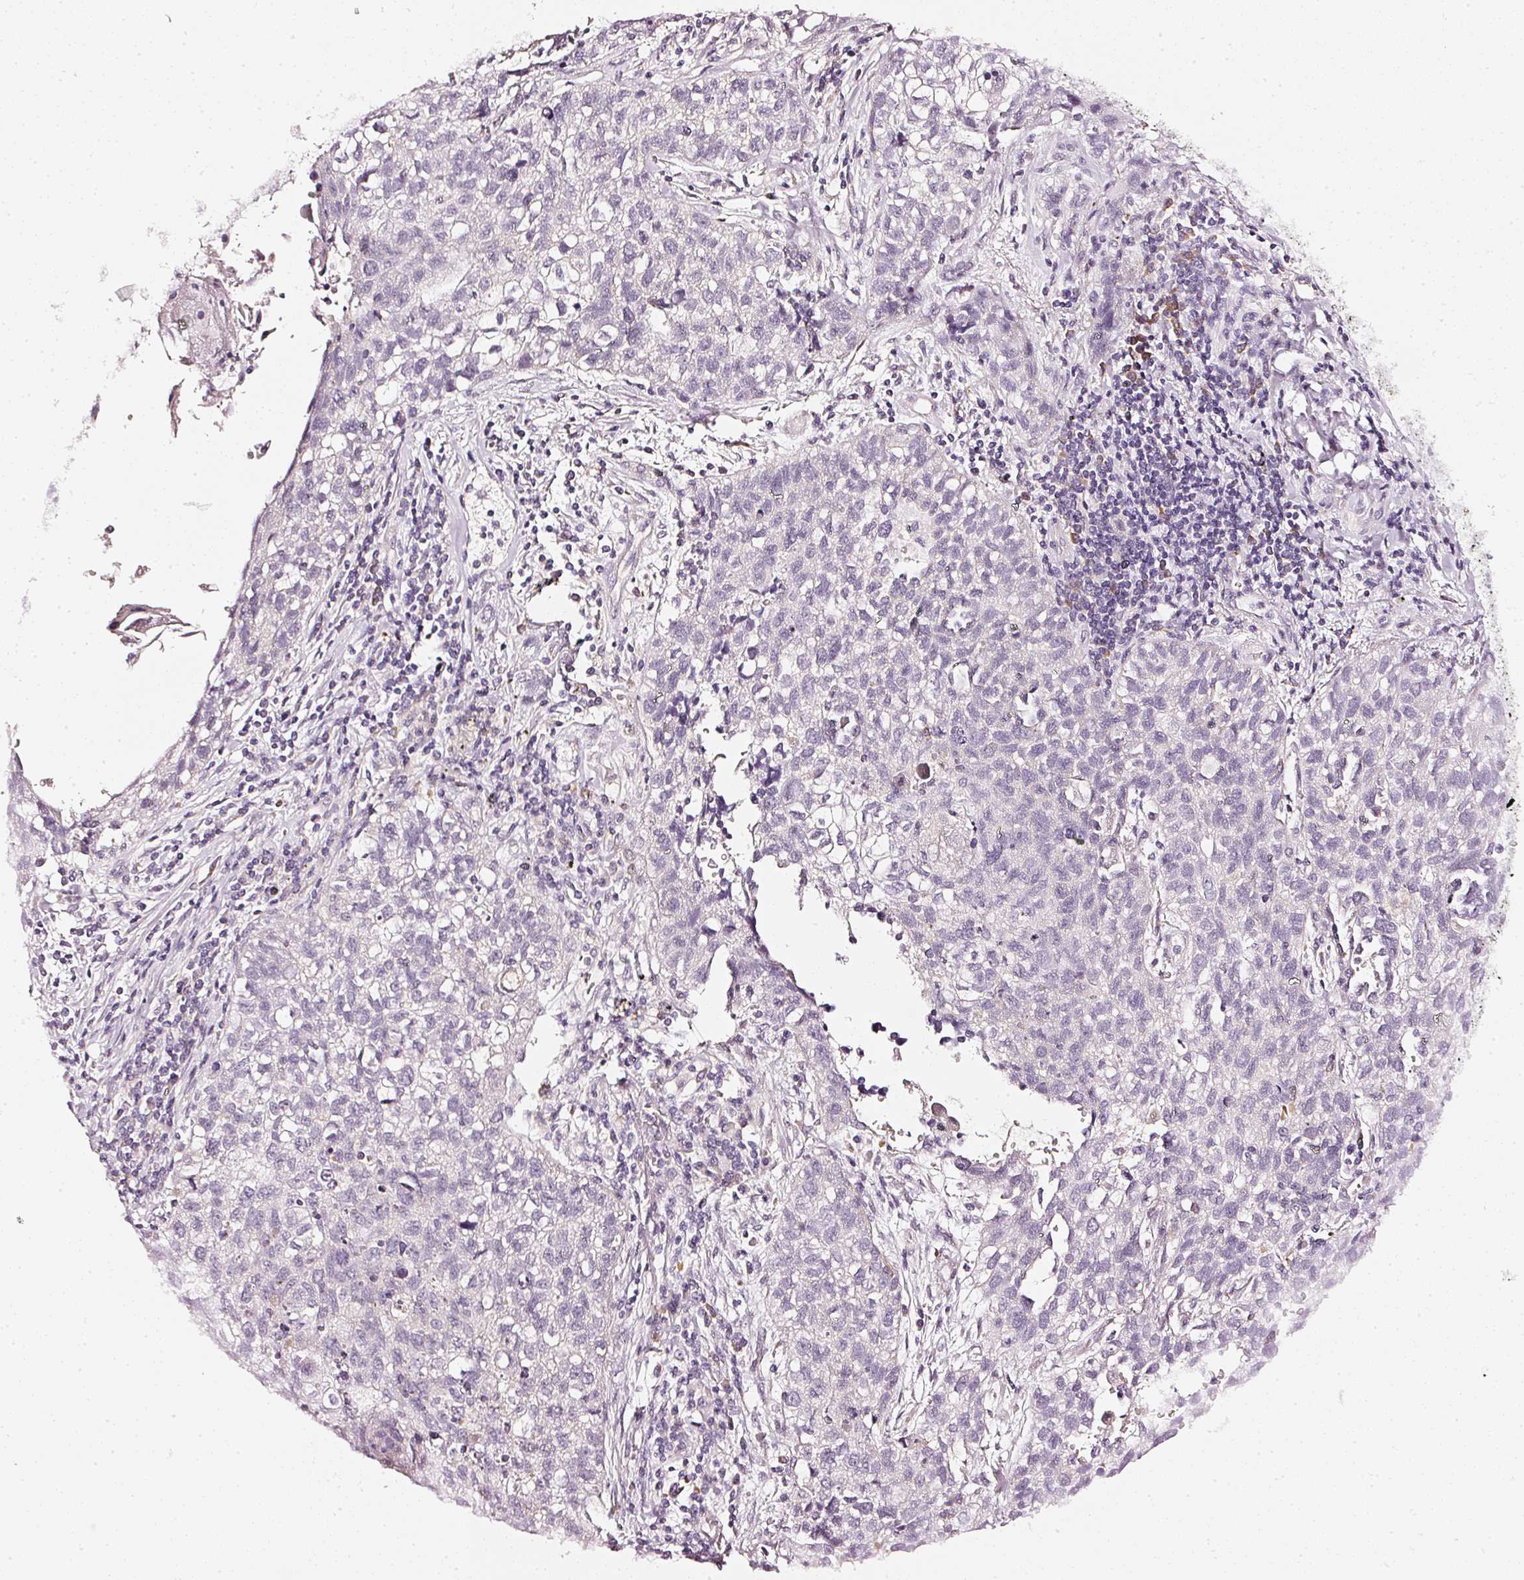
{"staining": {"intensity": "negative", "quantity": "none", "location": "none"}, "tissue": "lung cancer", "cell_type": "Tumor cells", "image_type": "cancer", "snomed": [{"axis": "morphology", "description": "Squamous cell carcinoma, NOS"}, {"axis": "topography", "description": "Lung"}], "caption": "Micrograph shows no protein positivity in tumor cells of lung cancer (squamous cell carcinoma) tissue. (Immunohistochemistry, brightfield microscopy, high magnification).", "gene": "CNP", "patient": {"sex": "male", "age": 74}}